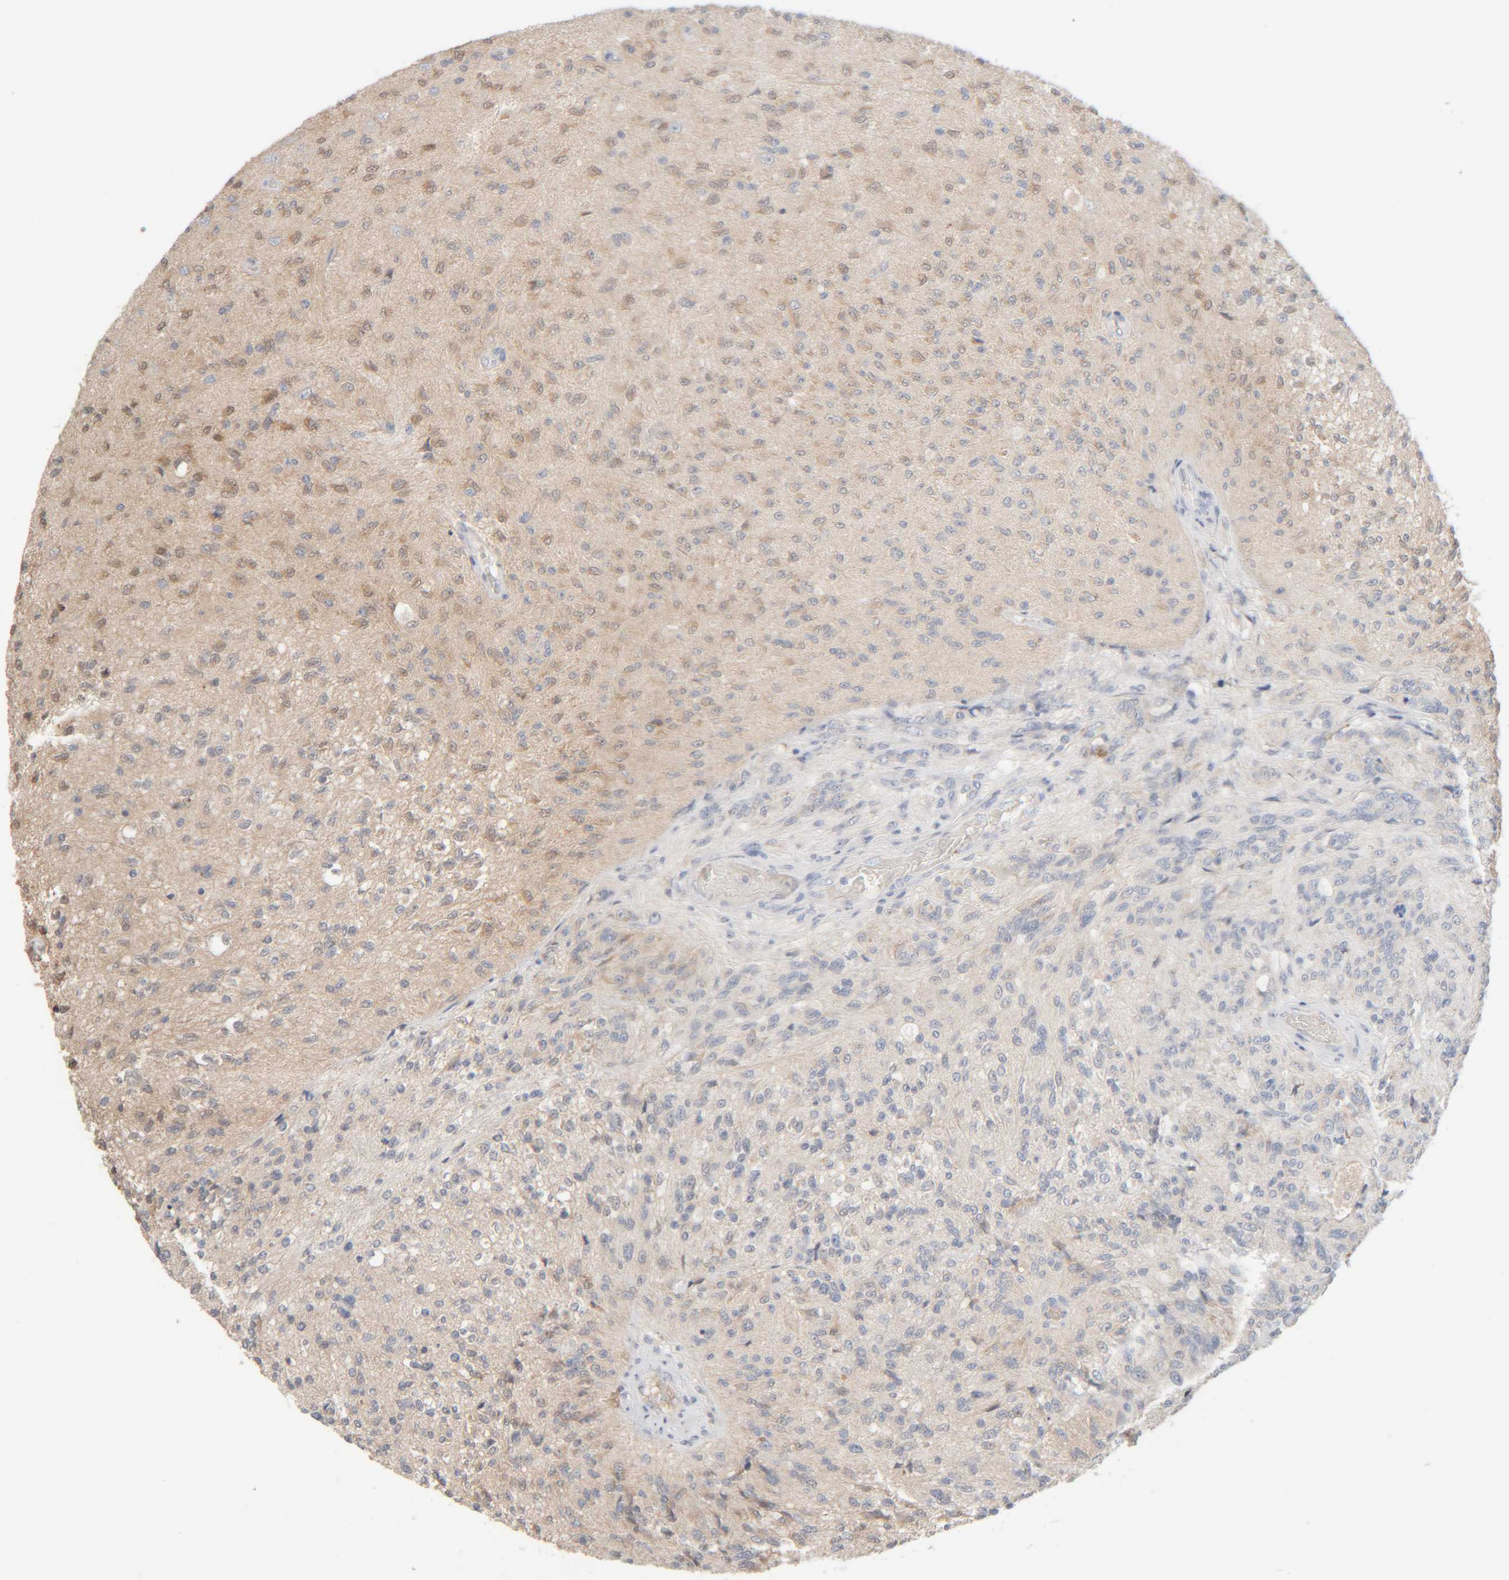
{"staining": {"intensity": "weak", "quantity": "25%-75%", "location": "cytoplasmic/membranous"}, "tissue": "glioma", "cell_type": "Tumor cells", "image_type": "cancer", "snomed": [{"axis": "morphology", "description": "Normal tissue, NOS"}, {"axis": "morphology", "description": "Glioma, malignant, High grade"}, {"axis": "topography", "description": "Cerebral cortex"}], "caption": "Immunohistochemical staining of glioma reveals weak cytoplasmic/membranous protein positivity in about 25%-75% of tumor cells. (IHC, brightfield microscopy, high magnification).", "gene": "RIDA", "patient": {"sex": "male", "age": 77}}